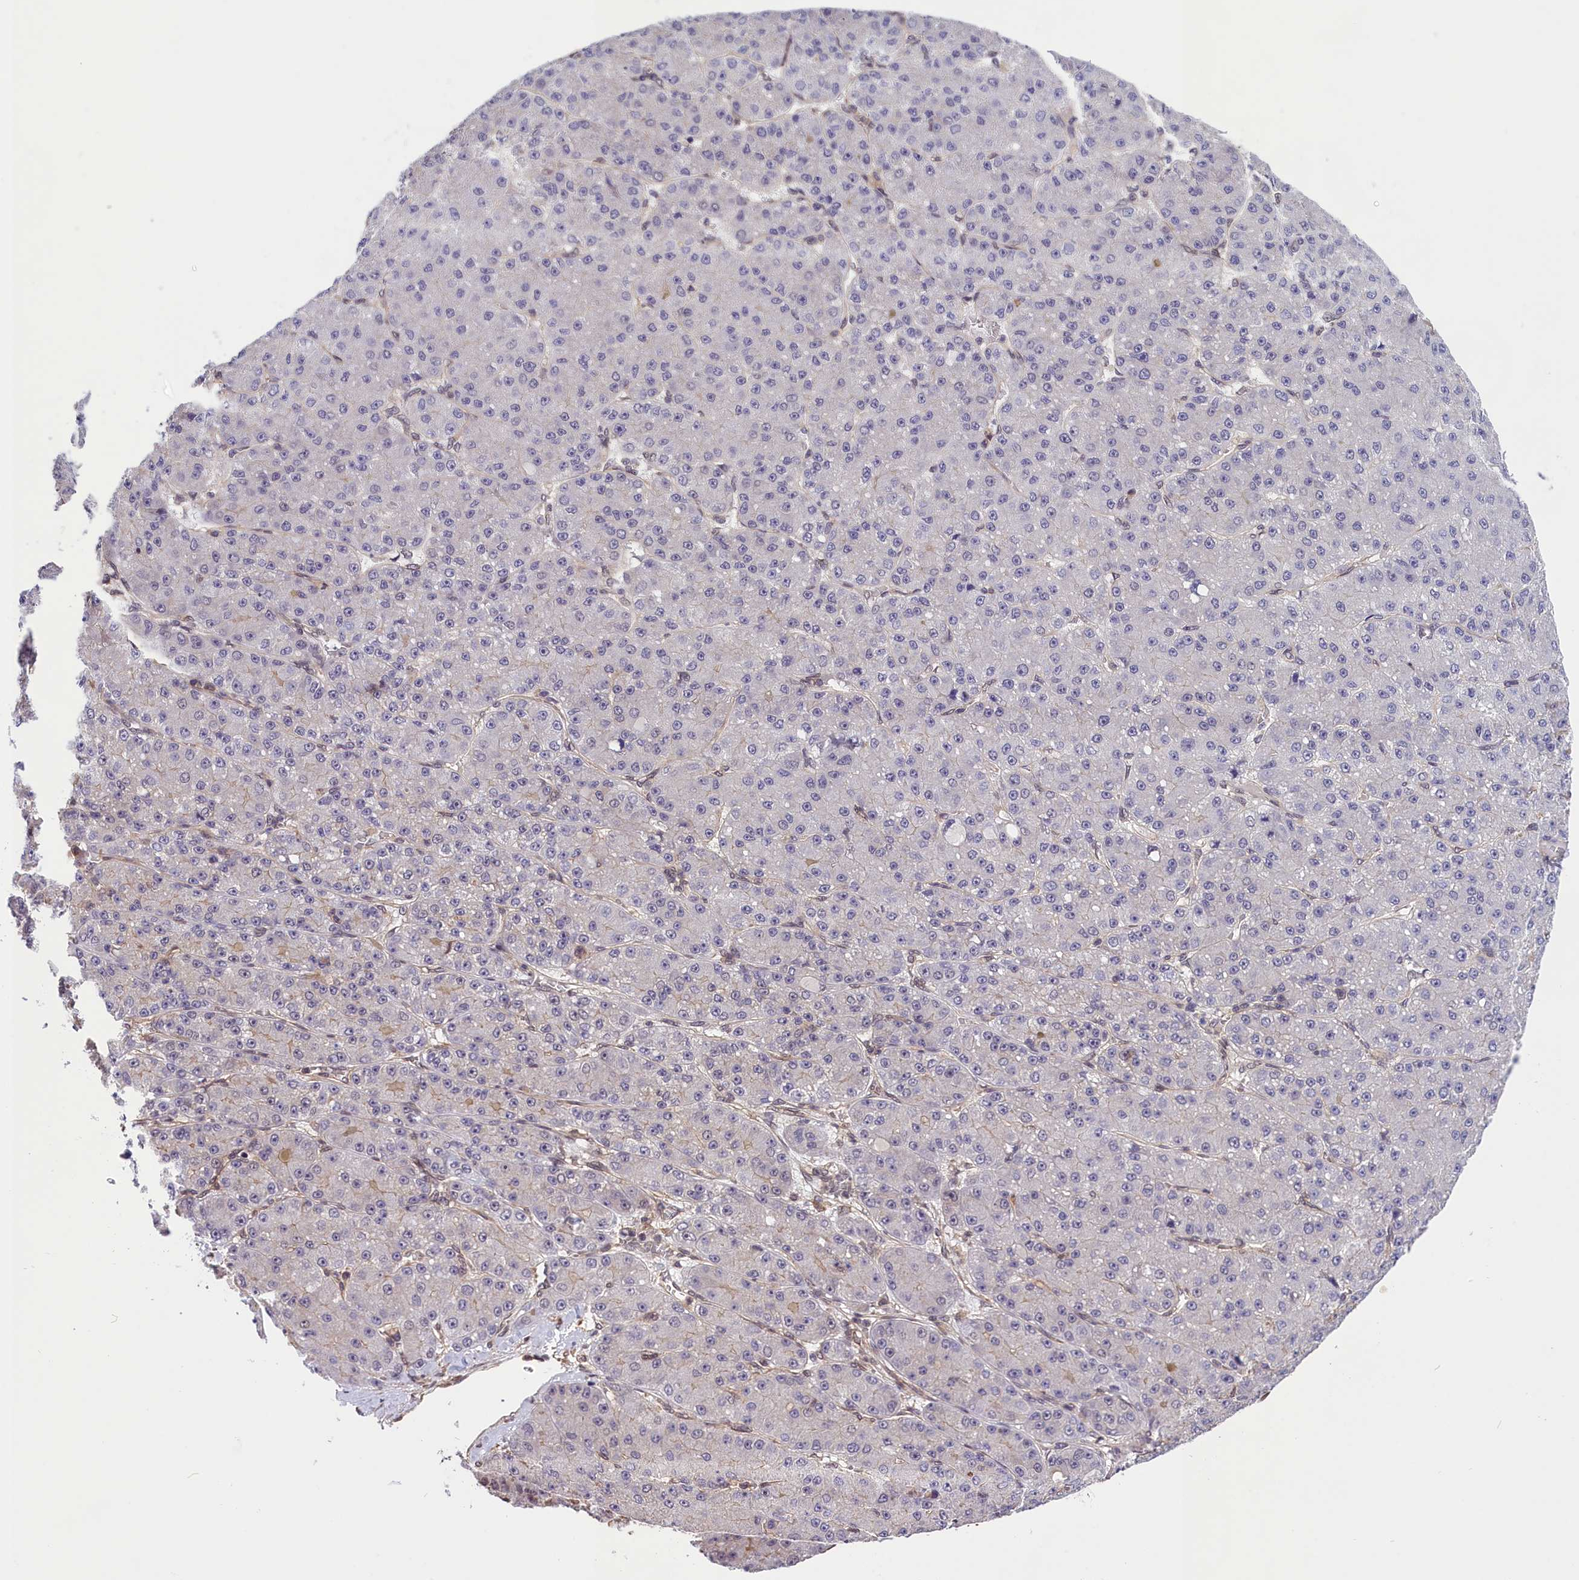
{"staining": {"intensity": "negative", "quantity": "none", "location": "none"}, "tissue": "liver cancer", "cell_type": "Tumor cells", "image_type": "cancer", "snomed": [{"axis": "morphology", "description": "Carcinoma, Hepatocellular, NOS"}, {"axis": "topography", "description": "Liver"}], "caption": "Liver cancer (hepatocellular carcinoma) stained for a protein using immunohistochemistry (IHC) reveals no expression tumor cells.", "gene": "ZC3H4", "patient": {"sex": "male", "age": 67}}